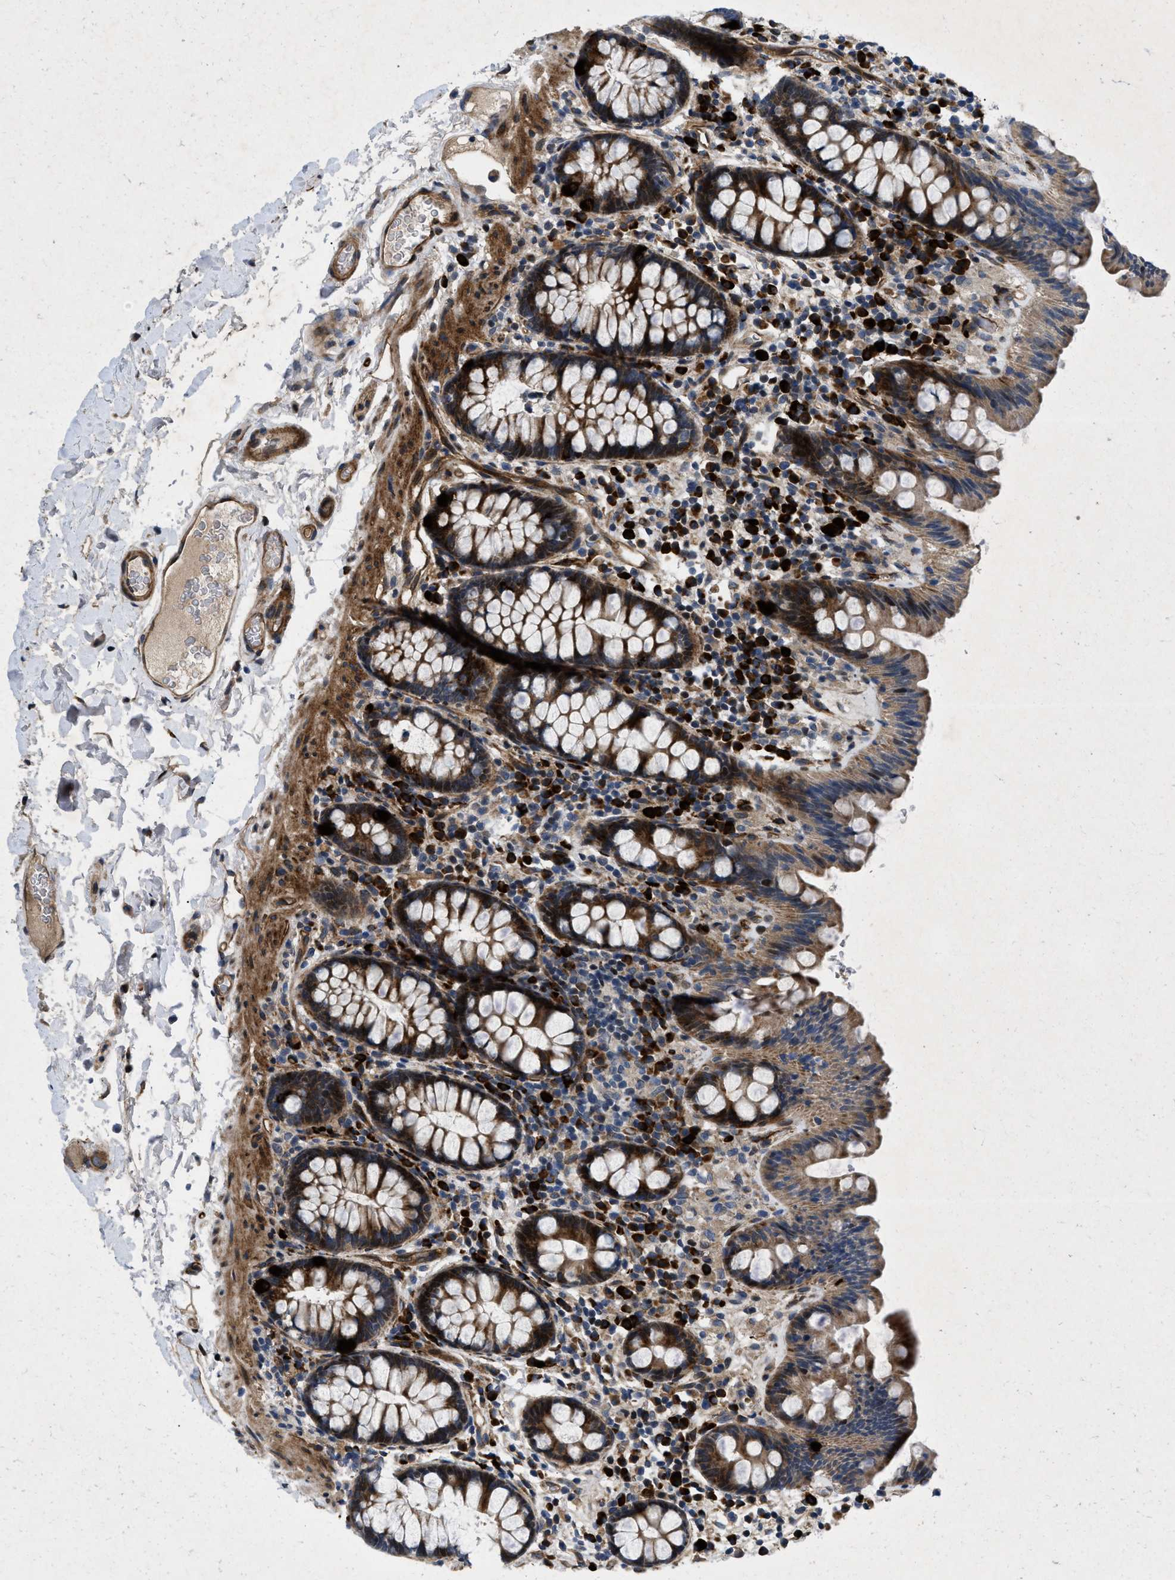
{"staining": {"intensity": "strong", "quantity": ">75%", "location": "cytoplasmic/membranous"}, "tissue": "colon", "cell_type": "Endothelial cells", "image_type": "normal", "snomed": [{"axis": "morphology", "description": "Normal tissue, NOS"}, {"axis": "topography", "description": "Colon"}], "caption": "Approximately >75% of endothelial cells in unremarkable human colon reveal strong cytoplasmic/membranous protein staining as visualized by brown immunohistochemical staining.", "gene": "HSPA12B", "patient": {"sex": "female", "age": 80}}